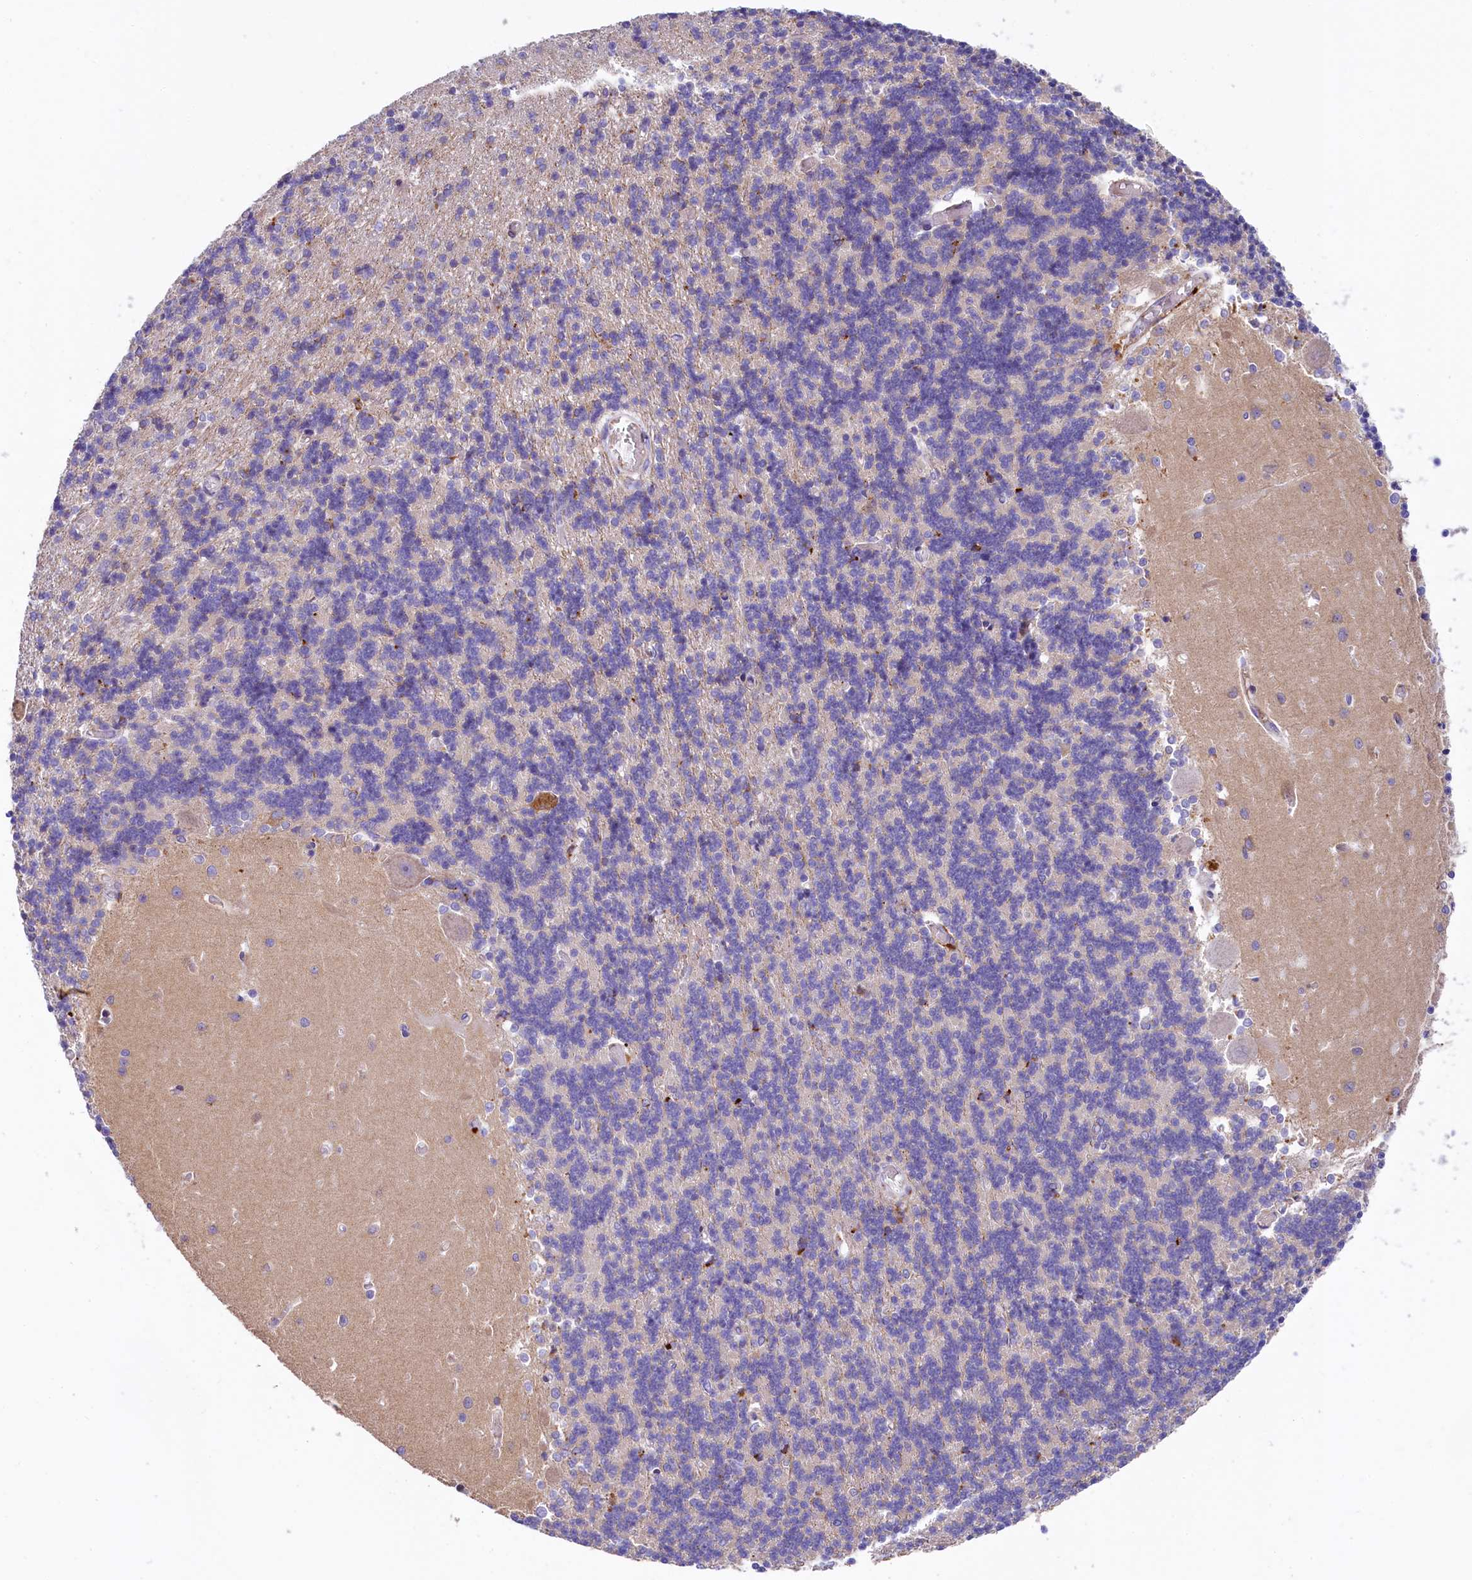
{"staining": {"intensity": "negative", "quantity": "none", "location": "none"}, "tissue": "cerebellum", "cell_type": "Cells in granular layer", "image_type": "normal", "snomed": [{"axis": "morphology", "description": "Normal tissue, NOS"}, {"axis": "topography", "description": "Cerebellum"}], "caption": "A high-resolution micrograph shows IHC staining of unremarkable cerebellum, which displays no significant positivity in cells in granular layer.", "gene": "HPS6", "patient": {"sex": "male", "age": 37}}